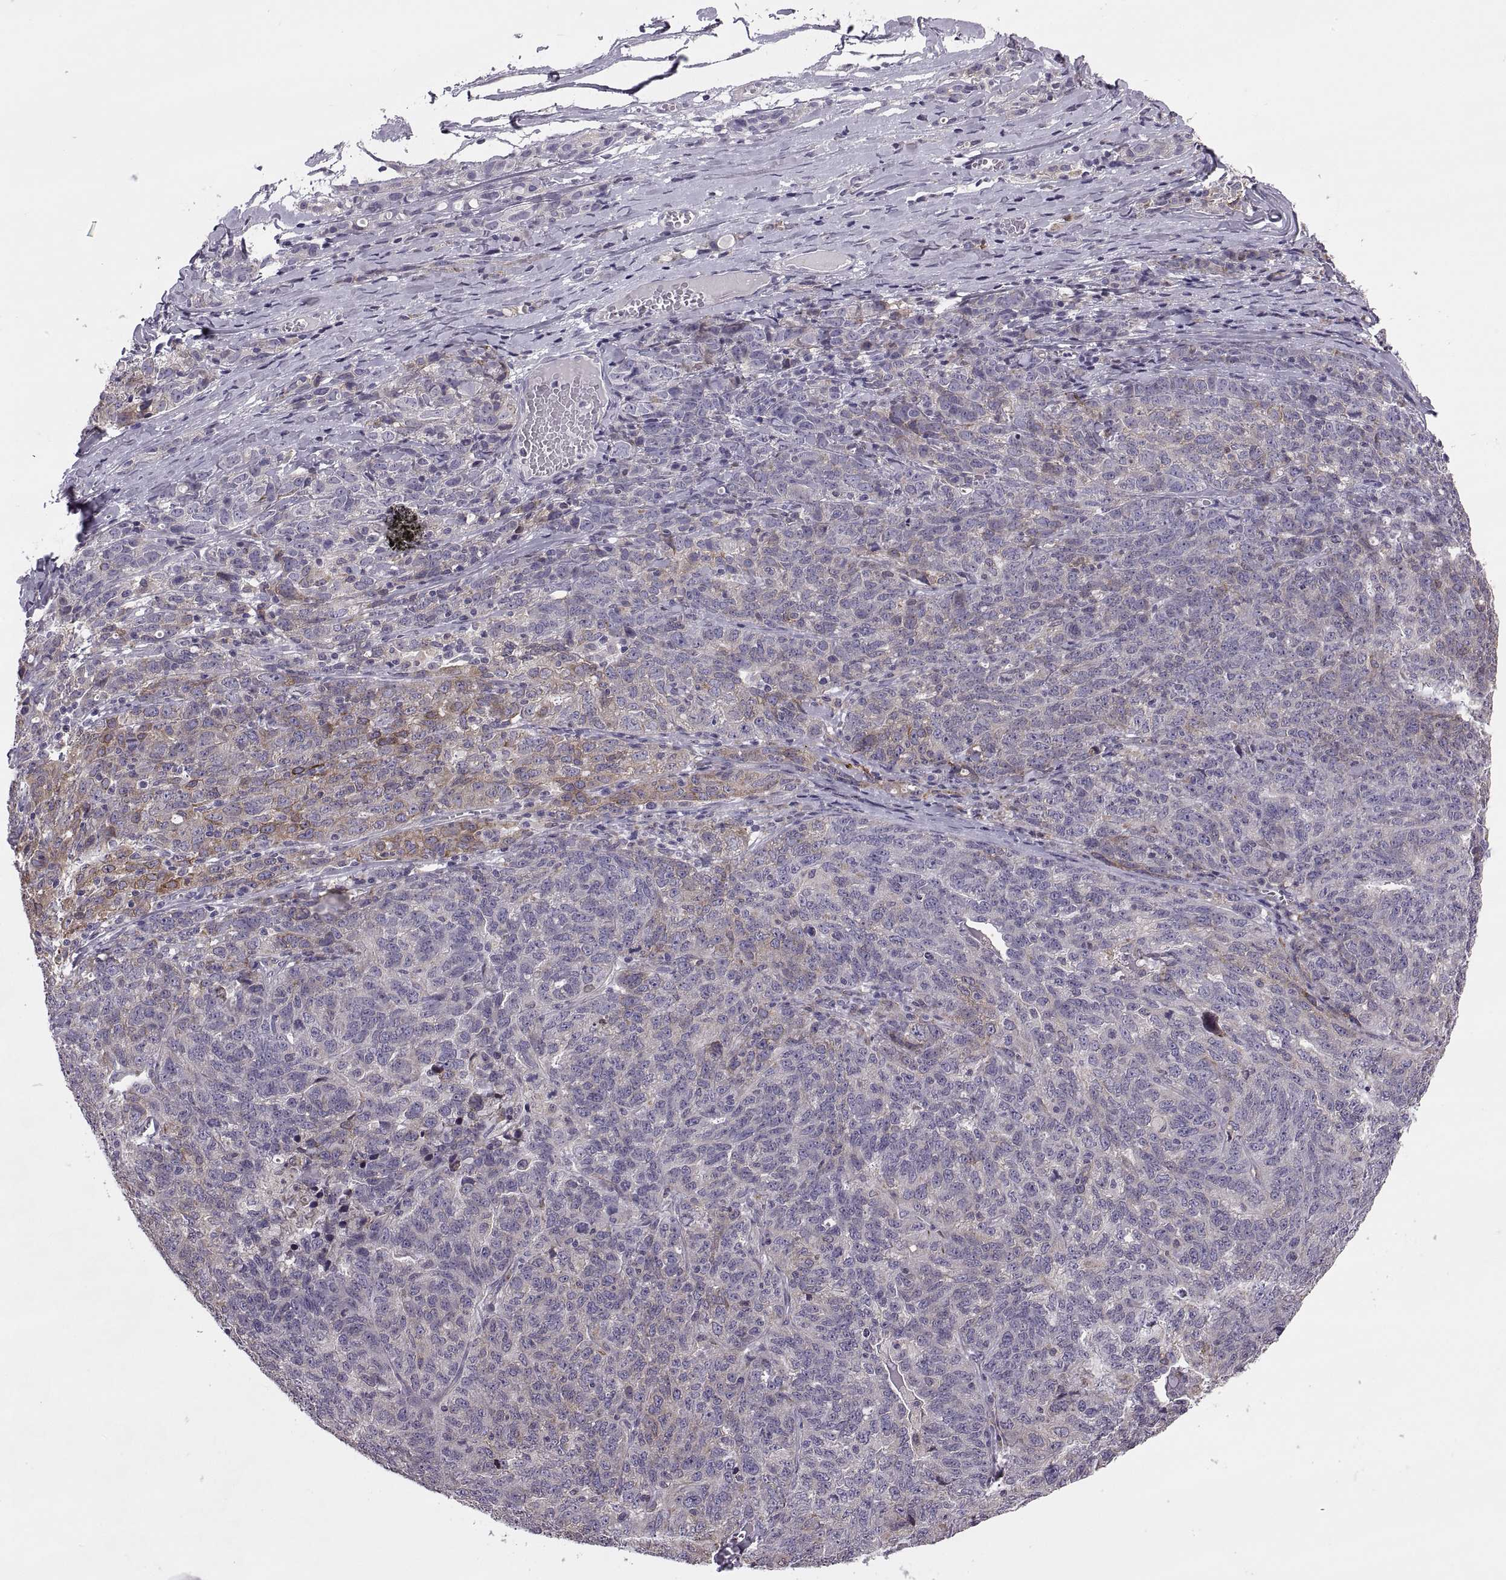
{"staining": {"intensity": "moderate", "quantity": "<25%", "location": "cytoplasmic/membranous"}, "tissue": "ovarian cancer", "cell_type": "Tumor cells", "image_type": "cancer", "snomed": [{"axis": "morphology", "description": "Cystadenocarcinoma, serous, NOS"}, {"axis": "topography", "description": "Ovary"}], "caption": "Human ovarian cancer stained with a protein marker demonstrates moderate staining in tumor cells.", "gene": "LETM2", "patient": {"sex": "female", "age": 71}}